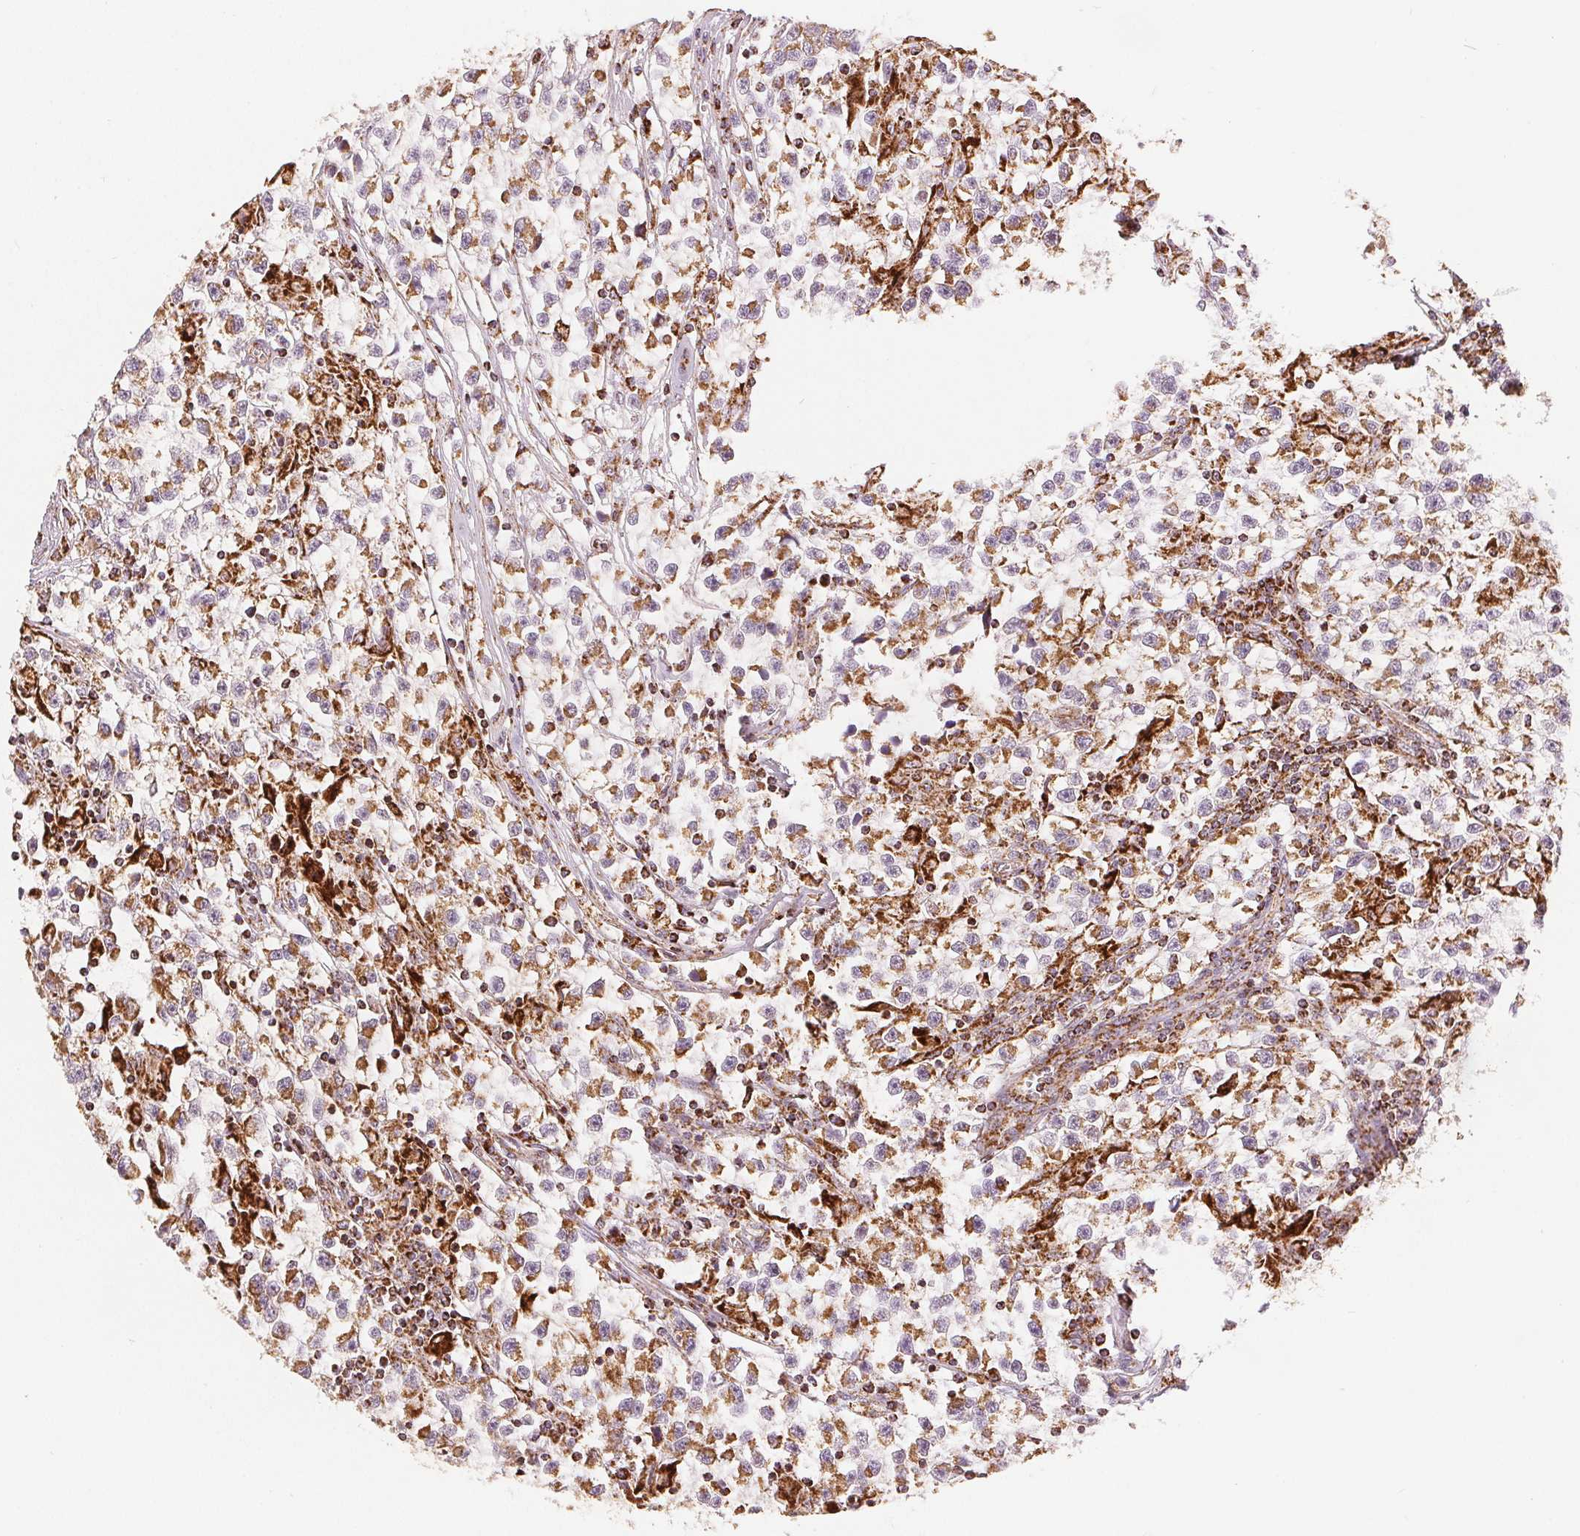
{"staining": {"intensity": "moderate", "quantity": "25%-75%", "location": "cytoplasmic/membranous"}, "tissue": "testis cancer", "cell_type": "Tumor cells", "image_type": "cancer", "snomed": [{"axis": "morphology", "description": "Seminoma, NOS"}, {"axis": "topography", "description": "Testis"}], "caption": "Seminoma (testis) was stained to show a protein in brown. There is medium levels of moderate cytoplasmic/membranous staining in about 25%-75% of tumor cells.", "gene": "SDHB", "patient": {"sex": "male", "age": 31}}